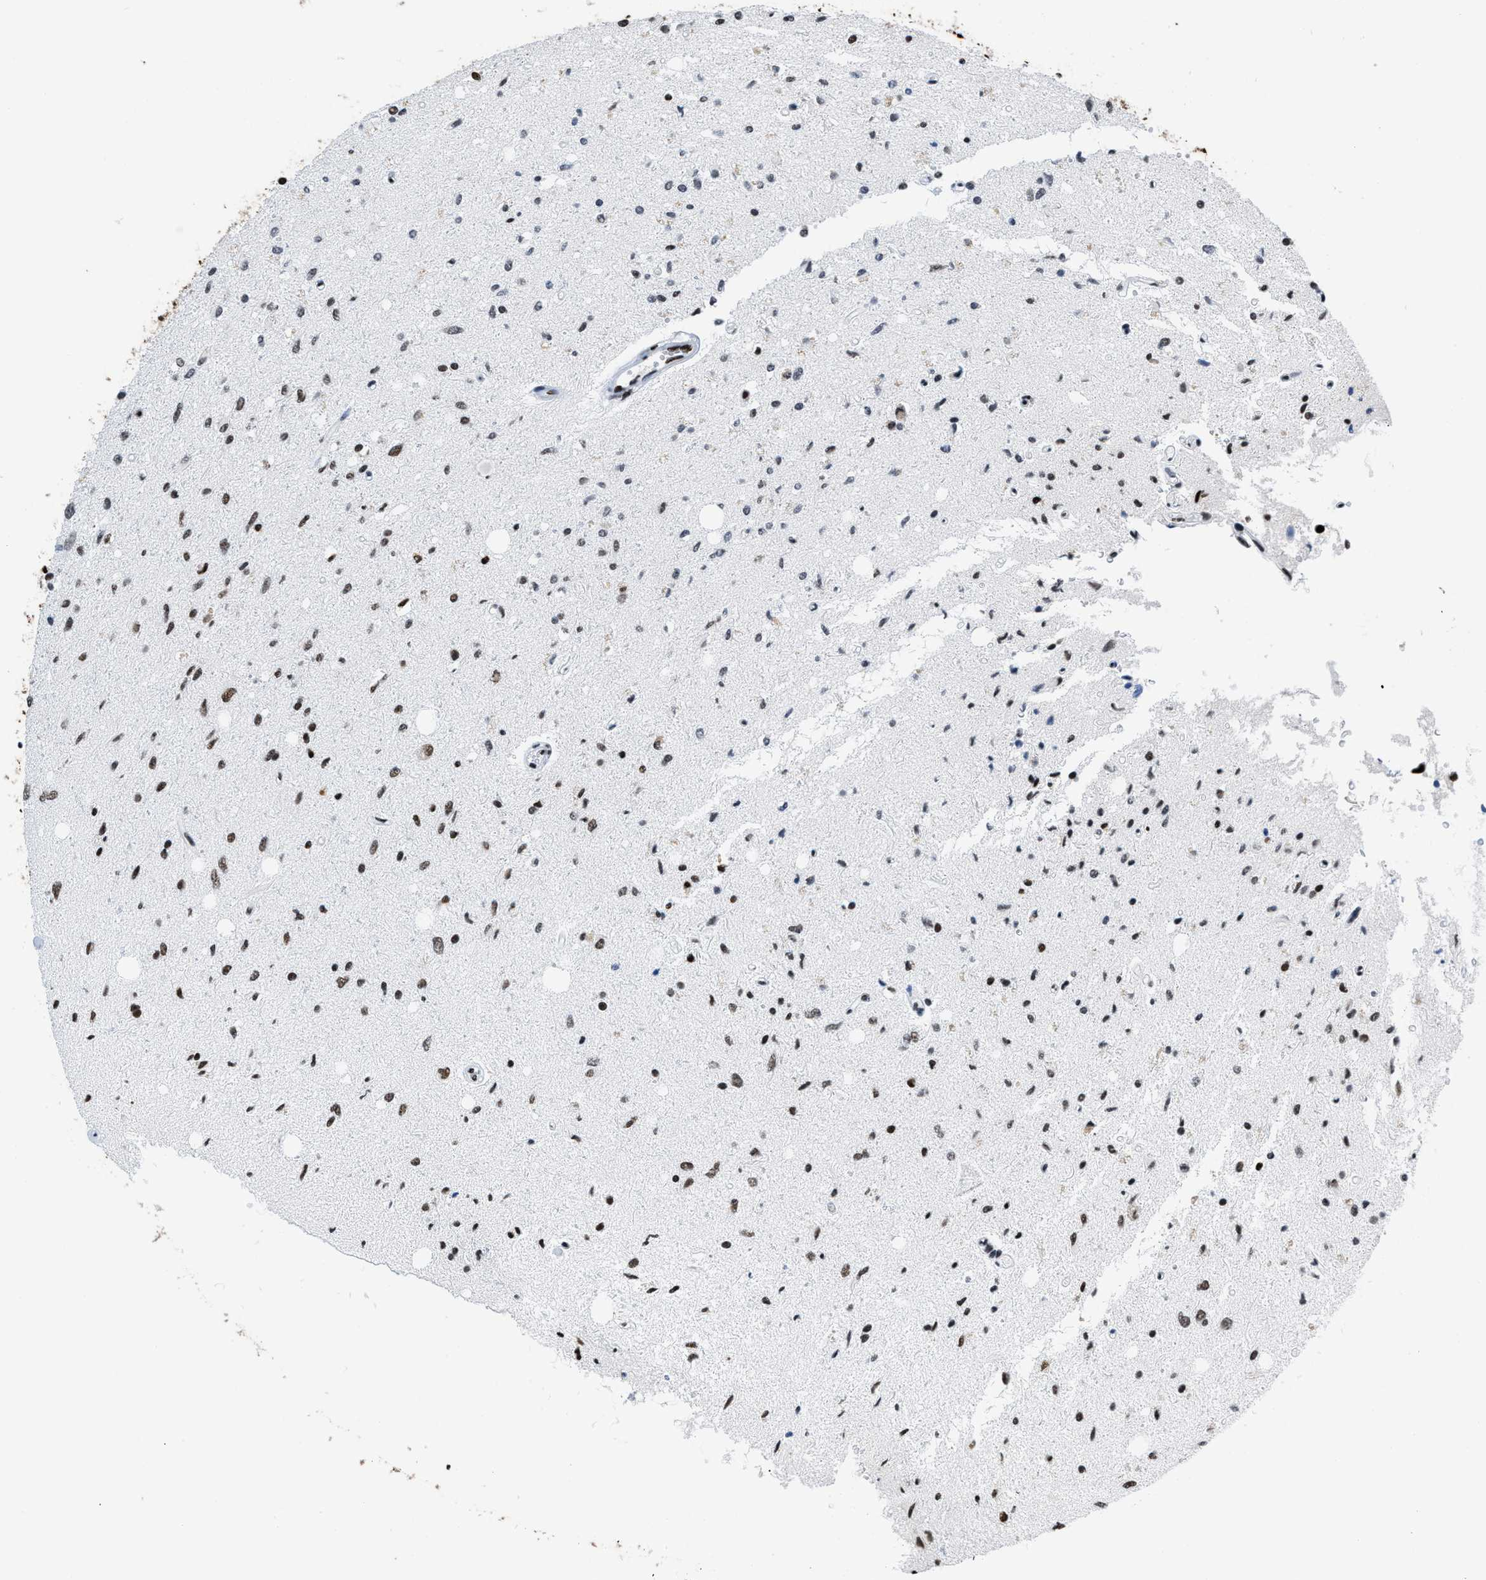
{"staining": {"intensity": "strong", "quantity": "25%-75%", "location": "nuclear"}, "tissue": "glioma", "cell_type": "Tumor cells", "image_type": "cancer", "snomed": [{"axis": "morphology", "description": "Glioma, malignant, Low grade"}, {"axis": "topography", "description": "Brain"}], "caption": "Protein expression analysis of low-grade glioma (malignant) shows strong nuclear expression in about 25%-75% of tumor cells. The staining is performed using DAB brown chromogen to label protein expression. The nuclei are counter-stained blue using hematoxylin.", "gene": "HNRNPM", "patient": {"sex": "male", "age": 77}}